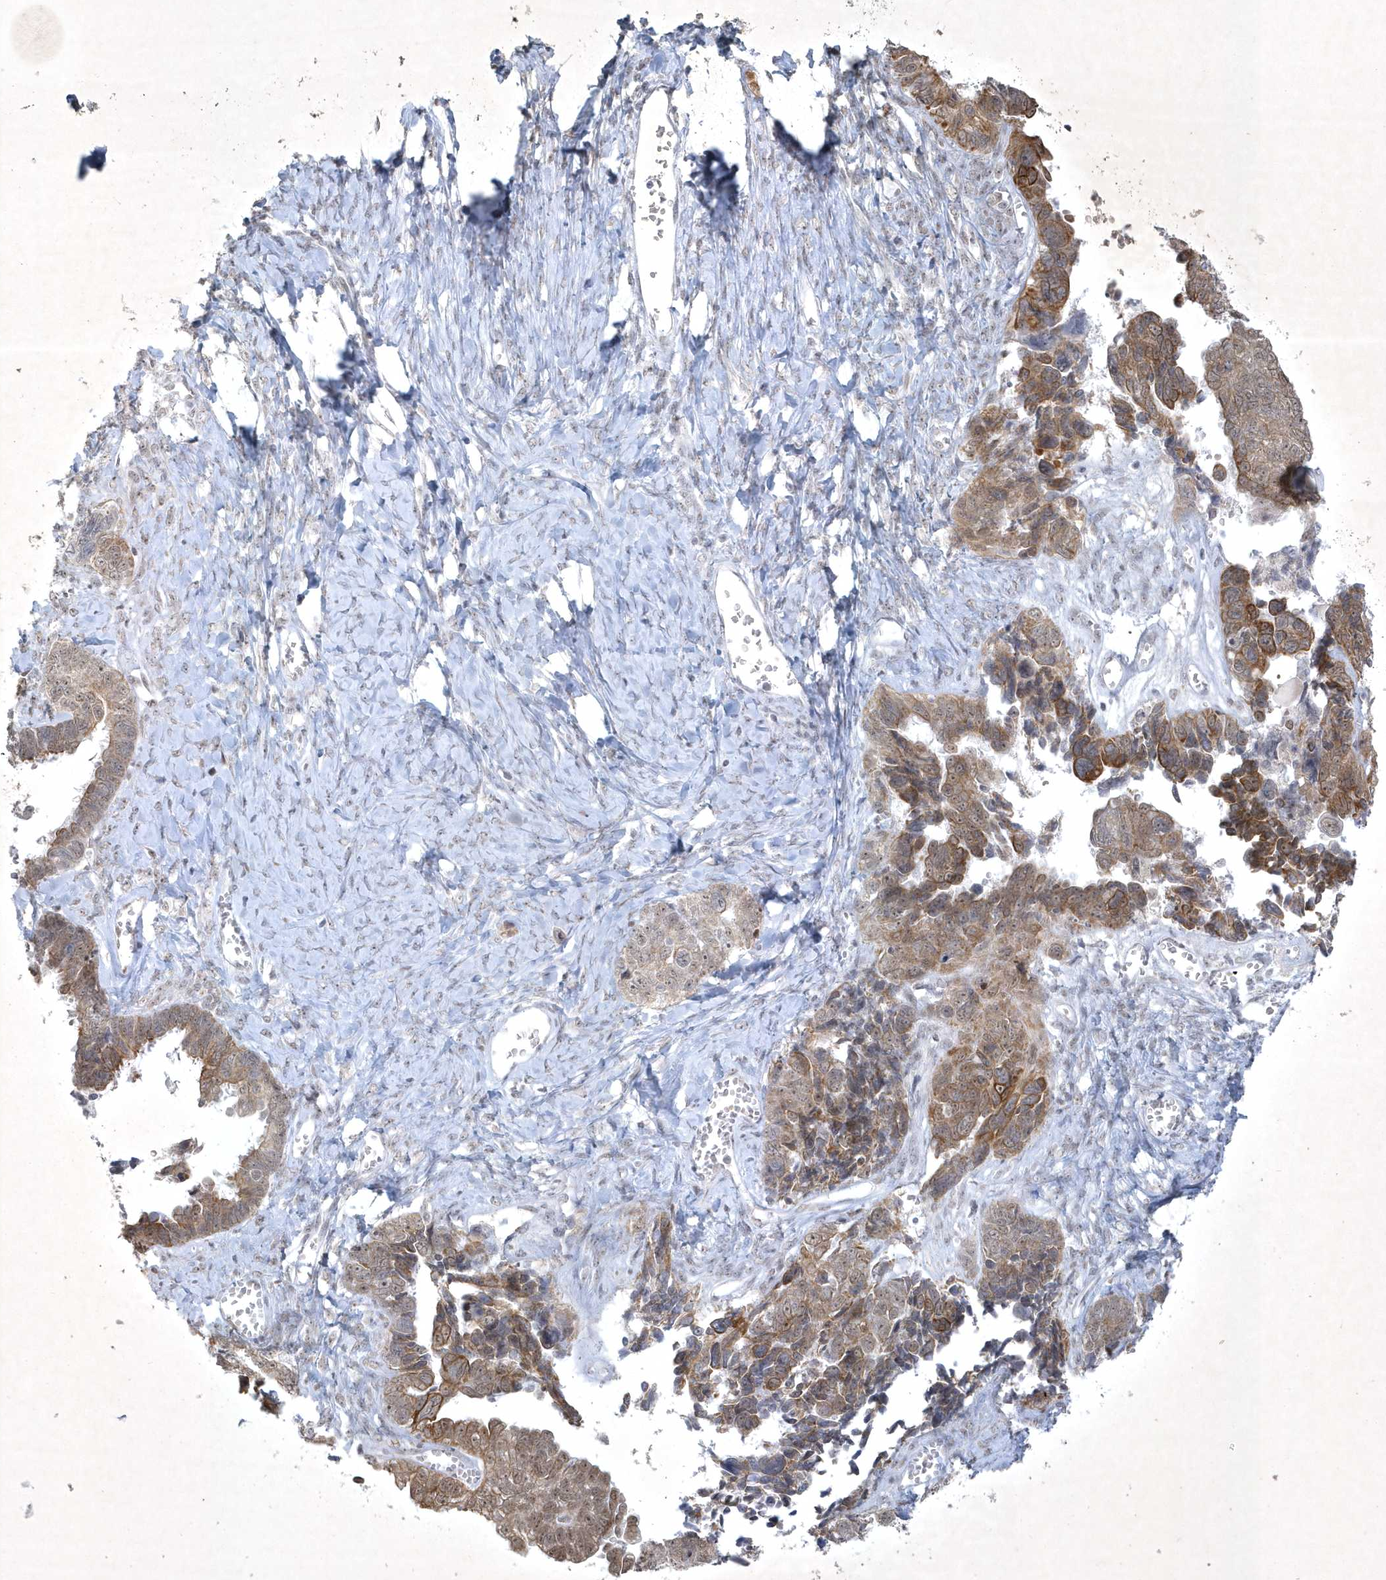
{"staining": {"intensity": "moderate", "quantity": ">75%", "location": "cytoplasmic/membranous,nuclear"}, "tissue": "ovarian cancer", "cell_type": "Tumor cells", "image_type": "cancer", "snomed": [{"axis": "morphology", "description": "Cystadenocarcinoma, serous, NOS"}, {"axis": "topography", "description": "Ovary"}], "caption": "The photomicrograph displays a brown stain indicating the presence of a protein in the cytoplasmic/membranous and nuclear of tumor cells in ovarian cancer. (DAB = brown stain, brightfield microscopy at high magnification).", "gene": "ZBTB9", "patient": {"sex": "female", "age": 79}}